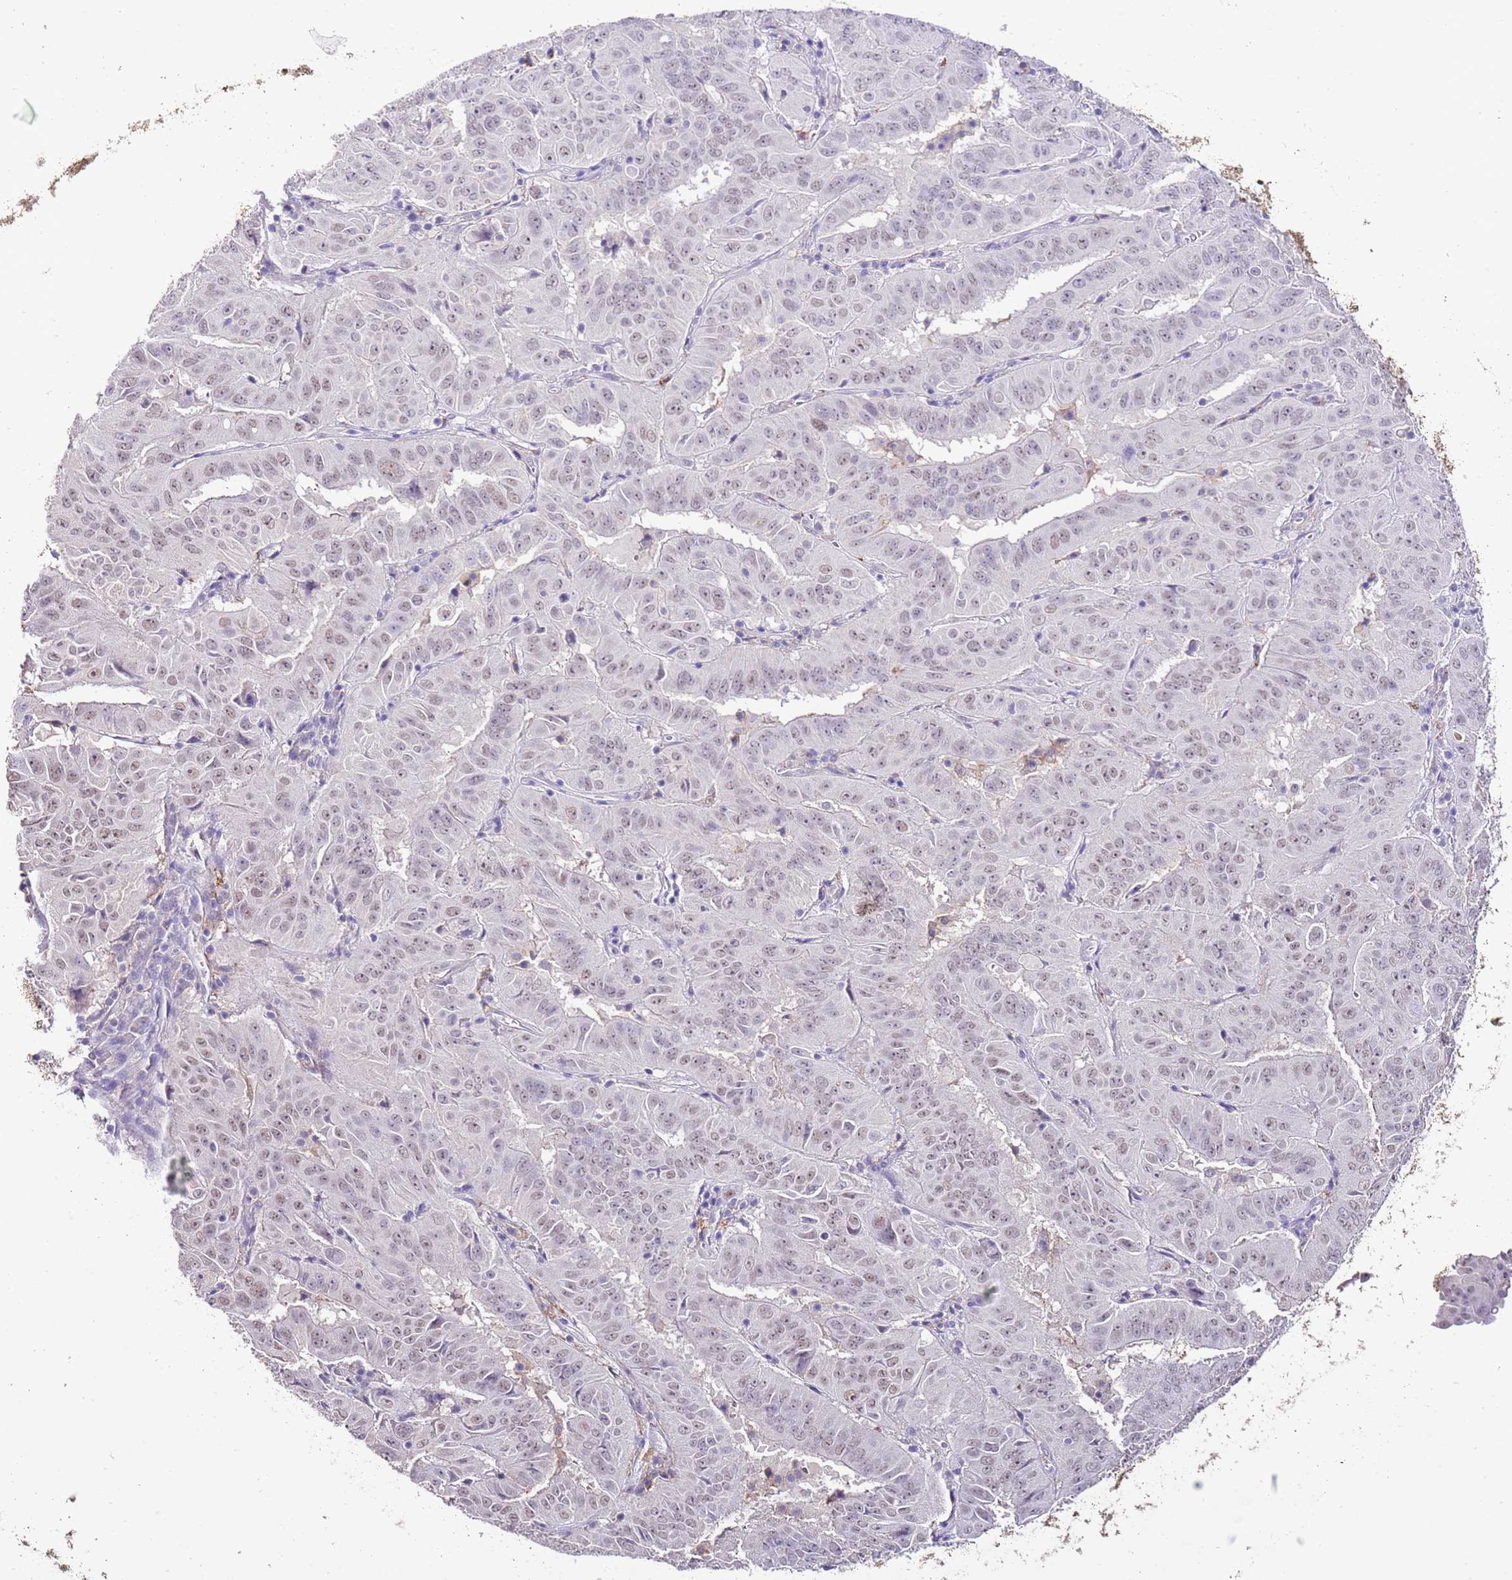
{"staining": {"intensity": "weak", "quantity": ">75%", "location": "nuclear"}, "tissue": "pancreatic cancer", "cell_type": "Tumor cells", "image_type": "cancer", "snomed": [{"axis": "morphology", "description": "Adenocarcinoma, NOS"}, {"axis": "topography", "description": "Pancreas"}], "caption": "A brown stain shows weak nuclear staining of a protein in pancreatic cancer (adenocarcinoma) tumor cells.", "gene": "IZUMO4", "patient": {"sex": "male", "age": 63}}